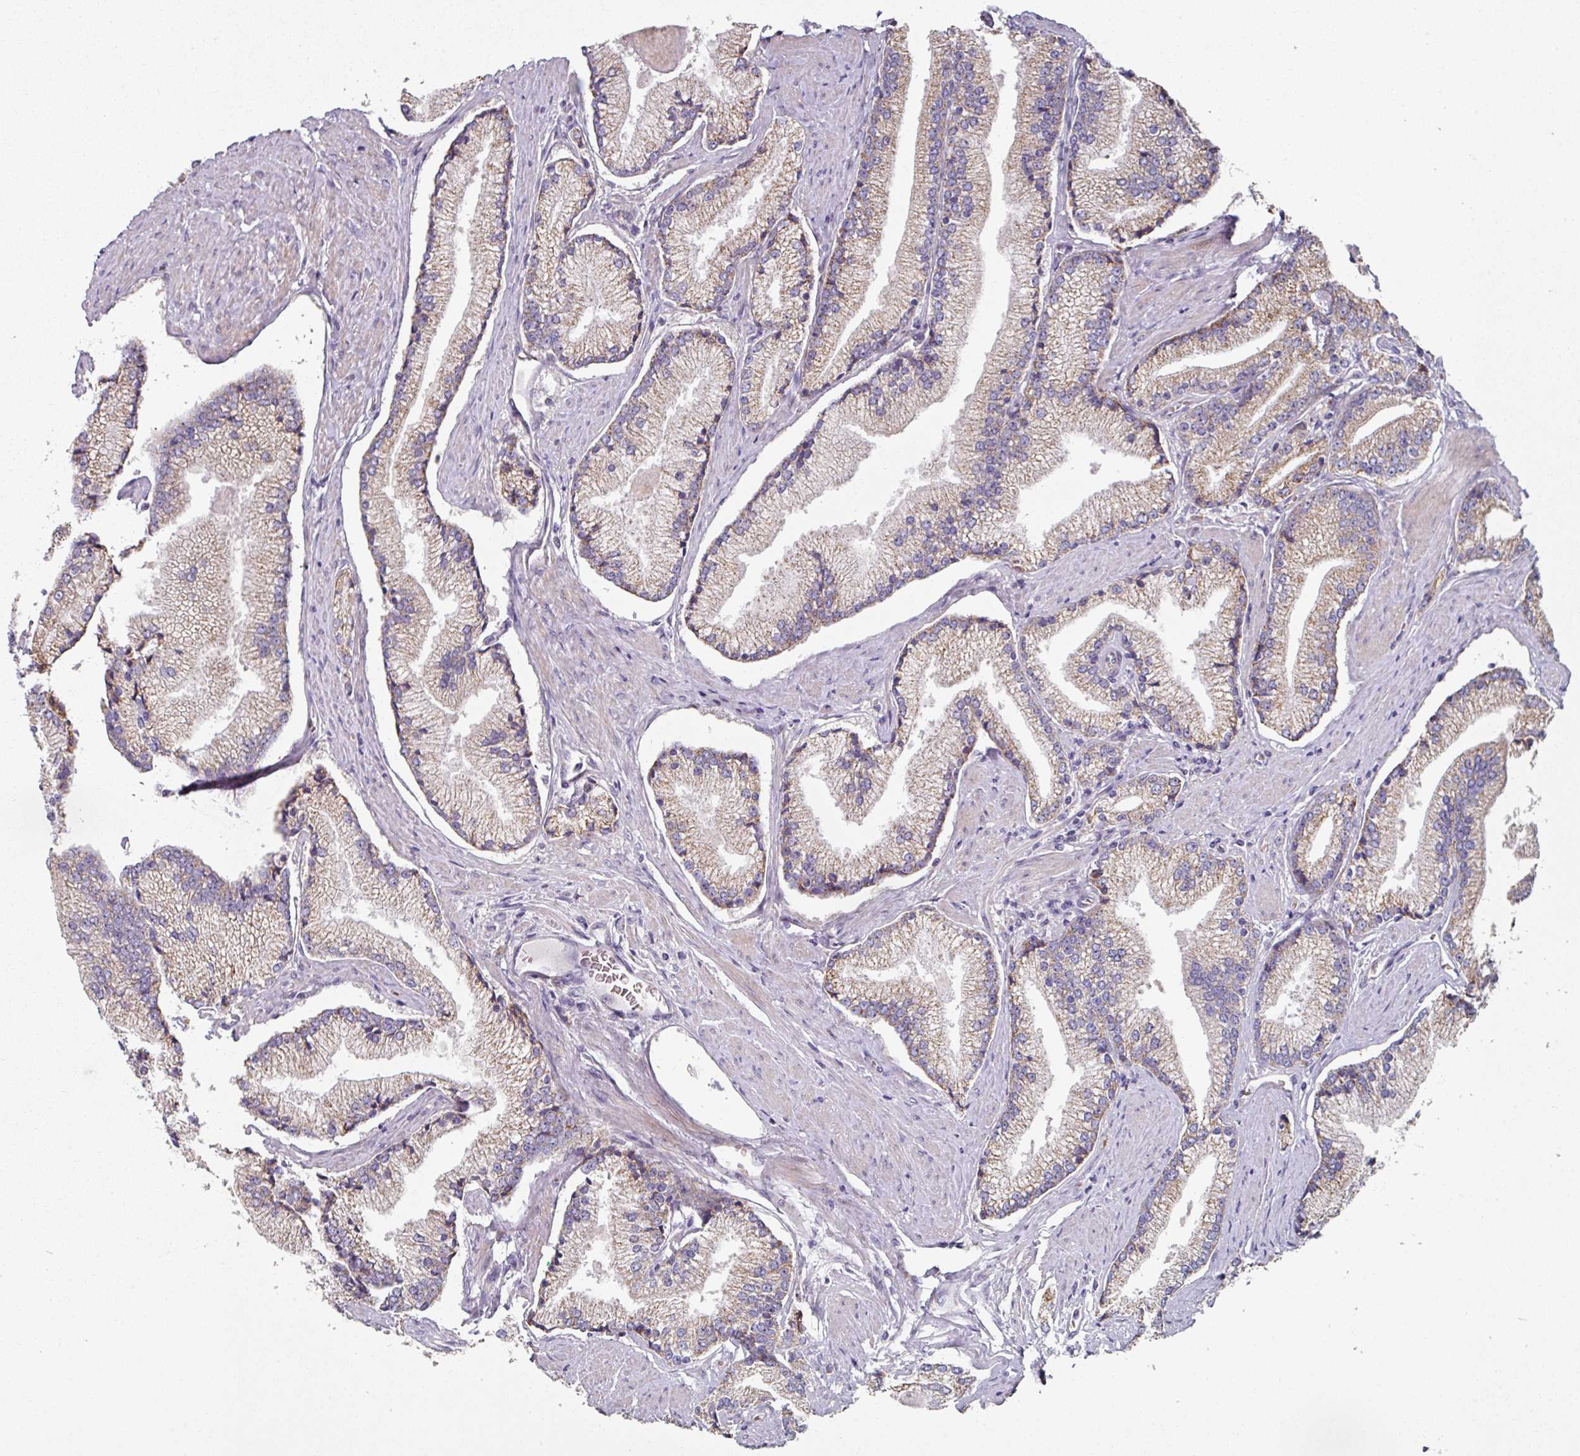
{"staining": {"intensity": "weak", "quantity": "<25%", "location": "cytoplasmic/membranous"}, "tissue": "prostate cancer", "cell_type": "Tumor cells", "image_type": "cancer", "snomed": [{"axis": "morphology", "description": "Adenocarcinoma, High grade"}, {"axis": "topography", "description": "Prostate"}], "caption": "DAB (3,3'-diaminobenzidine) immunohistochemical staining of human prostate cancer (adenocarcinoma (high-grade)) demonstrates no significant positivity in tumor cells.", "gene": "PYROXD2", "patient": {"sex": "male", "age": 67}}